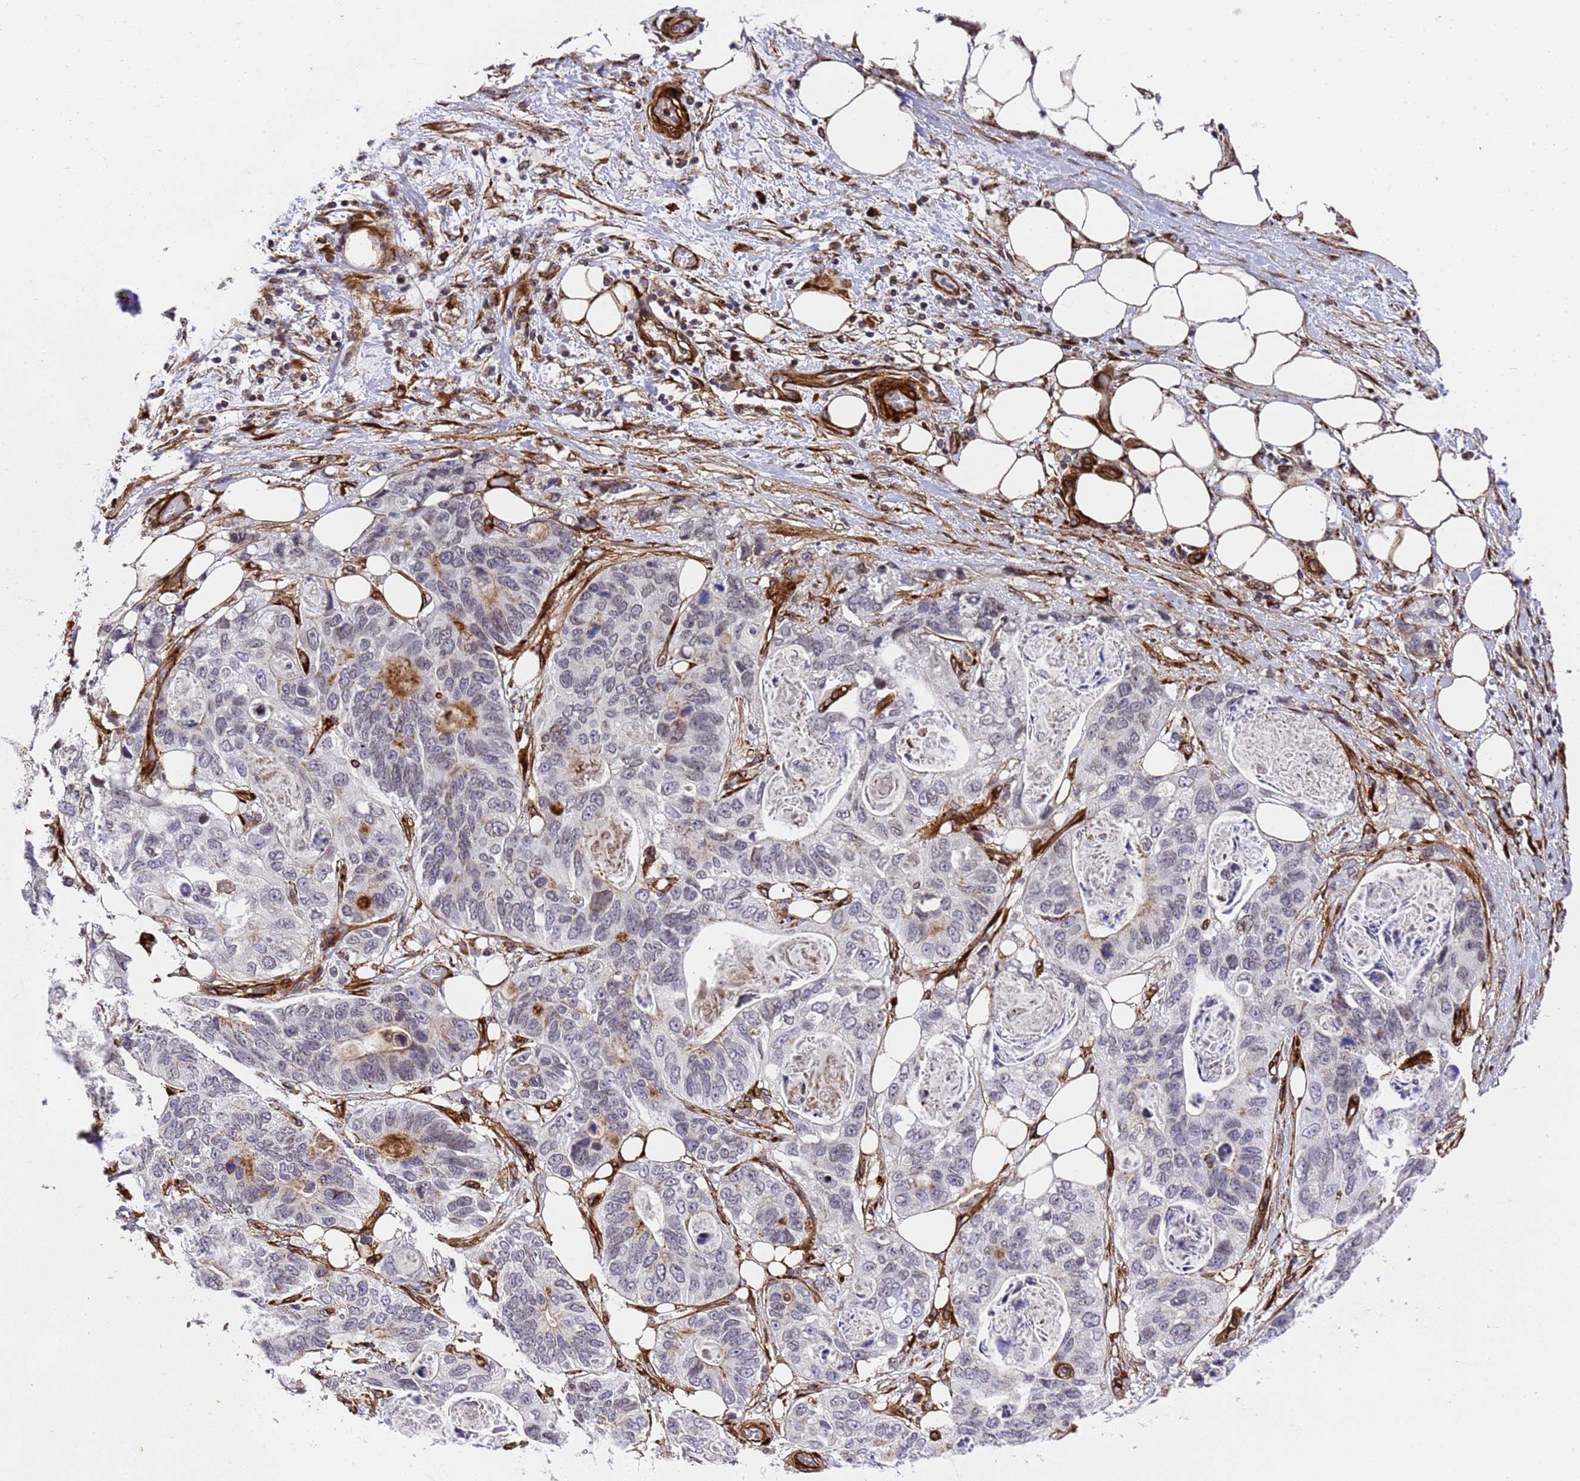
{"staining": {"intensity": "negative", "quantity": "none", "location": "none"}, "tissue": "stomach cancer", "cell_type": "Tumor cells", "image_type": "cancer", "snomed": [{"axis": "morphology", "description": "Adenocarcinoma, NOS"}, {"axis": "topography", "description": "Stomach"}], "caption": "A histopathology image of stomach cancer (adenocarcinoma) stained for a protein exhibits no brown staining in tumor cells. (DAB (3,3'-diaminobenzidine) IHC with hematoxylin counter stain).", "gene": "IGFBP7", "patient": {"sex": "female", "age": 89}}